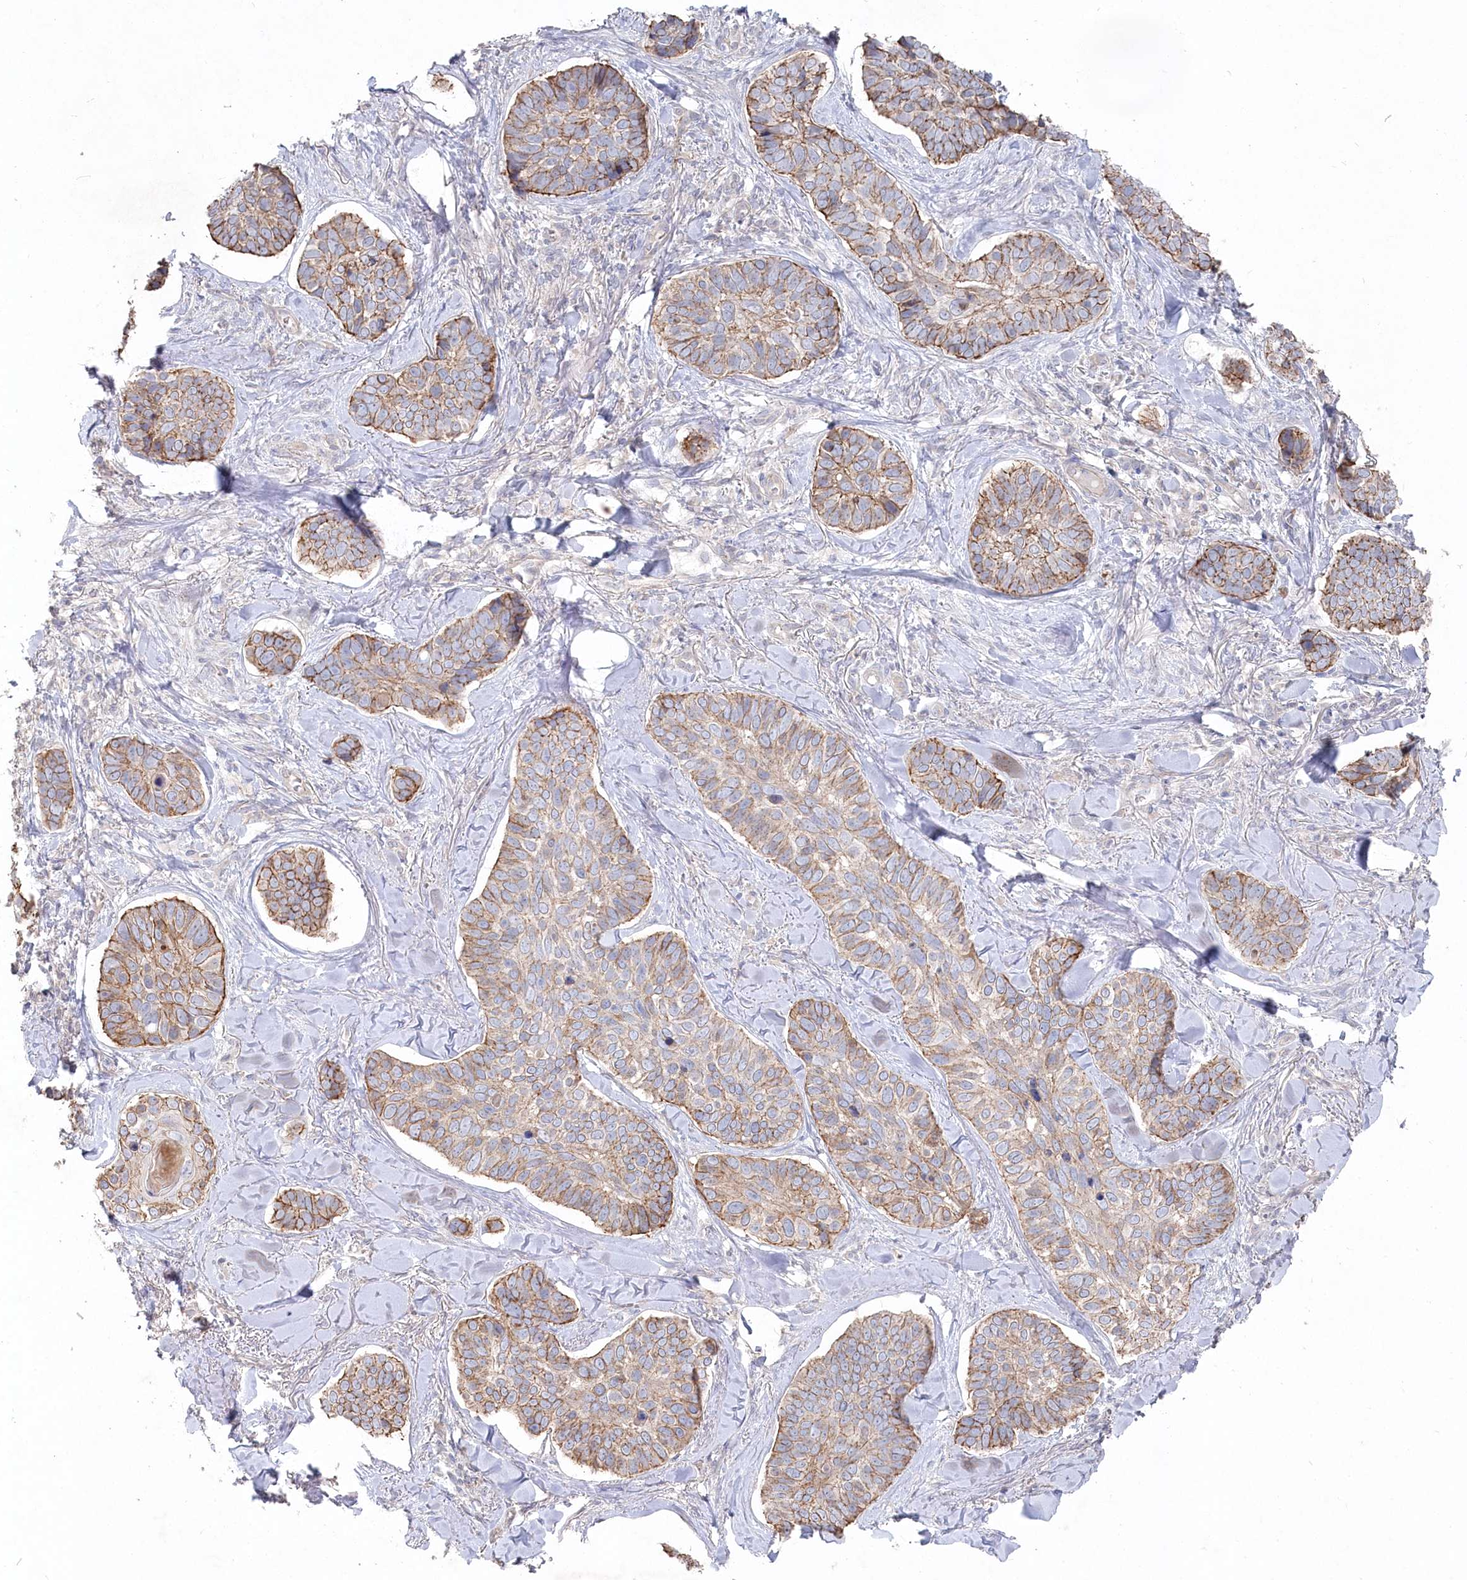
{"staining": {"intensity": "moderate", "quantity": "25%-75%", "location": "cytoplasmic/membranous"}, "tissue": "skin cancer", "cell_type": "Tumor cells", "image_type": "cancer", "snomed": [{"axis": "morphology", "description": "Basal cell carcinoma"}, {"axis": "topography", "description": "Skin"}], "caption": "Immunohistochemical staining of skin cancer (basal cell carcinoma) shows medium levels of moderate cytoplasmic/membranous expression in approximately 25%-75% of tumor cells.", "gene": "TGFBRAP1", "patient": {"sex": "male", "age": 62}}